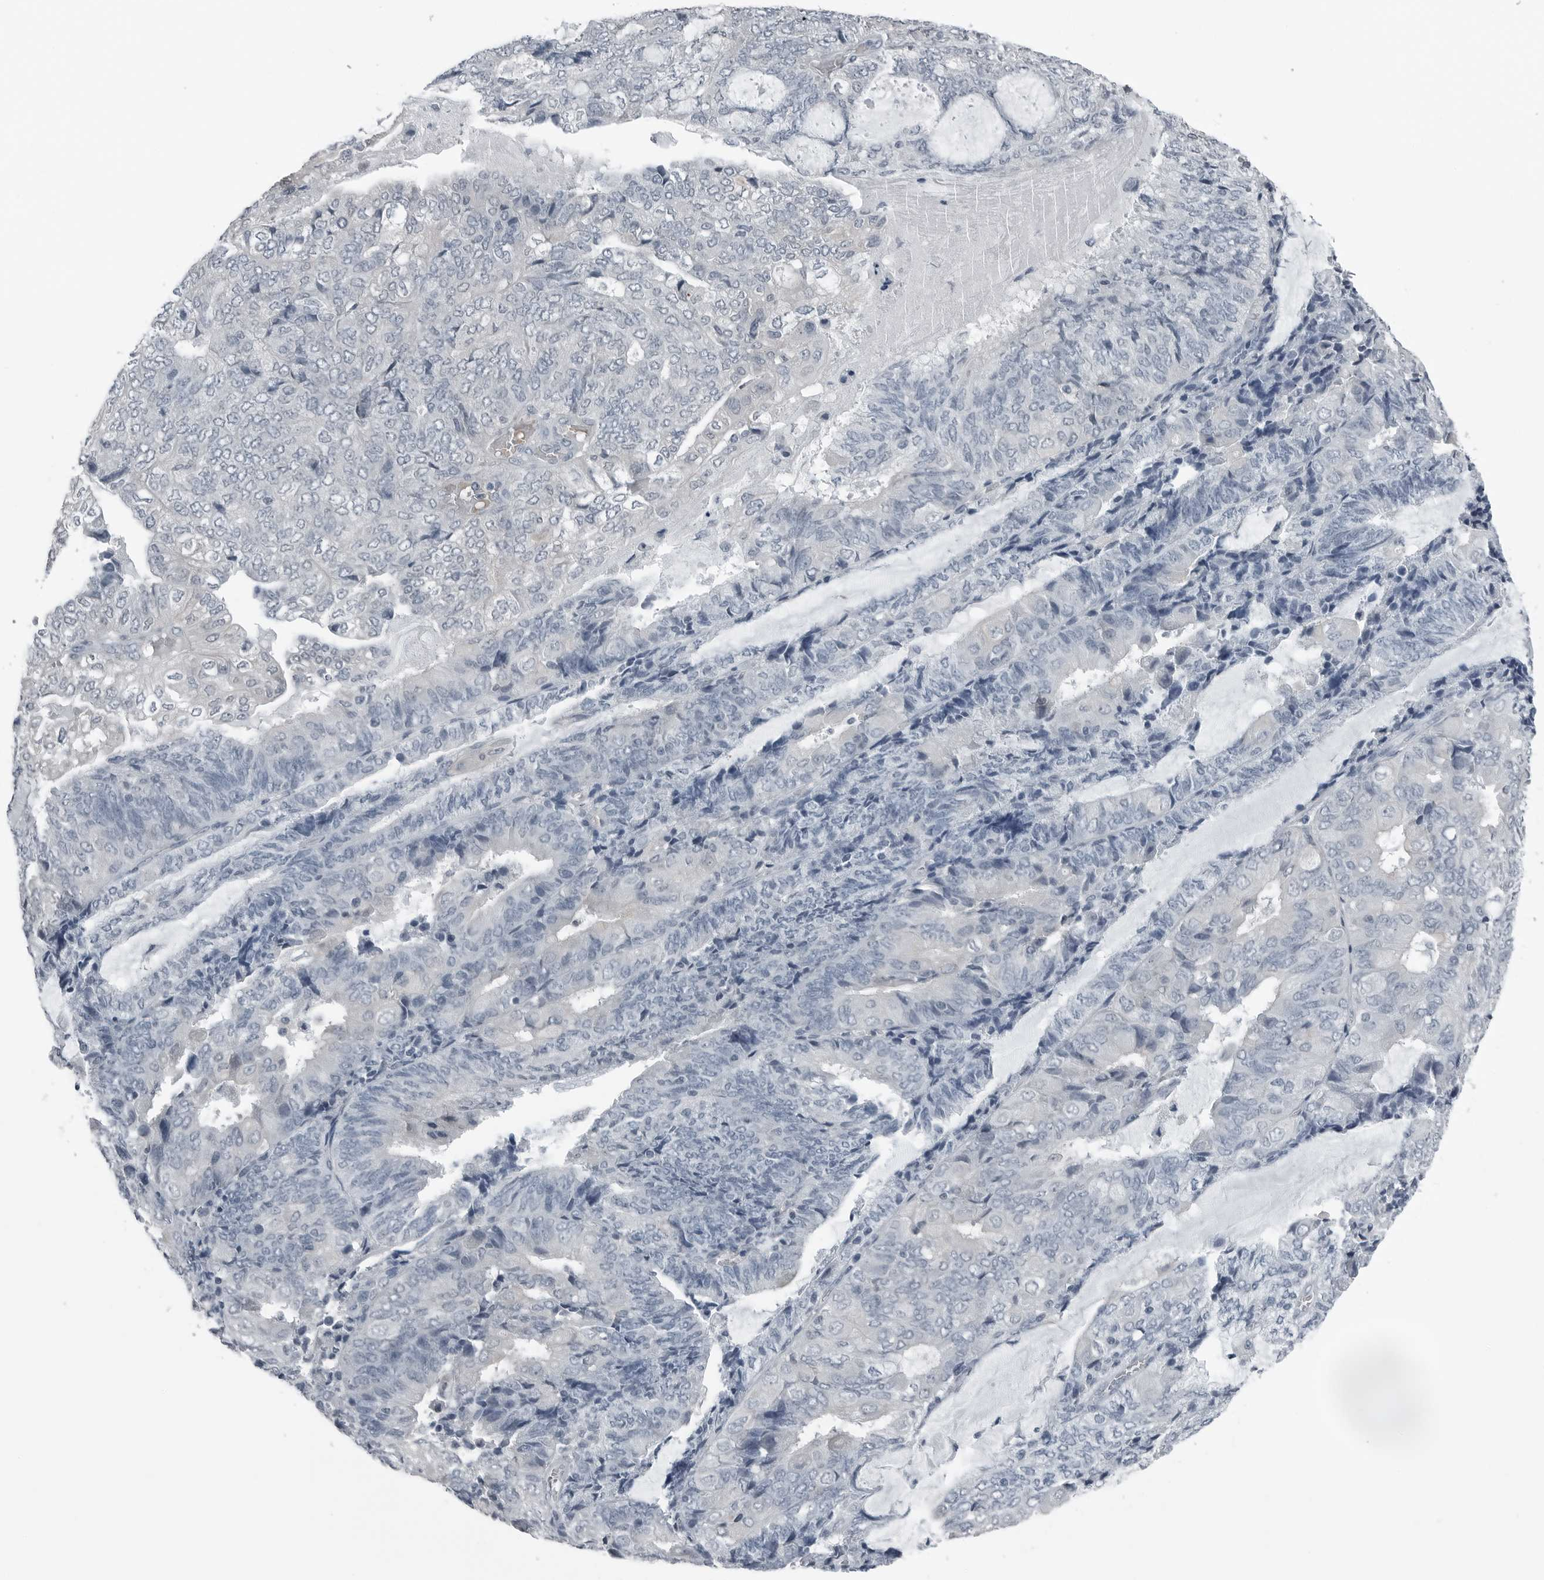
{"staining": {"intensity": "negative", "quantity": "none", "location": "none"}, "tissue": "endometrial cancer", "cell_type": "Tumor cells", "image_type": "cancer", "snomed": [{"axis": "morphology", "description": "Adenocarcinoma, NOS"}, {"axis": "topography", "description": "Endometrium"}], "caption": "This is an IHC histopathology image of endometrial adenocarcinoma. There is no expression in tumor cells.", "gene": "SPINK1", "patient": {"sex": "female", "age": 81}}